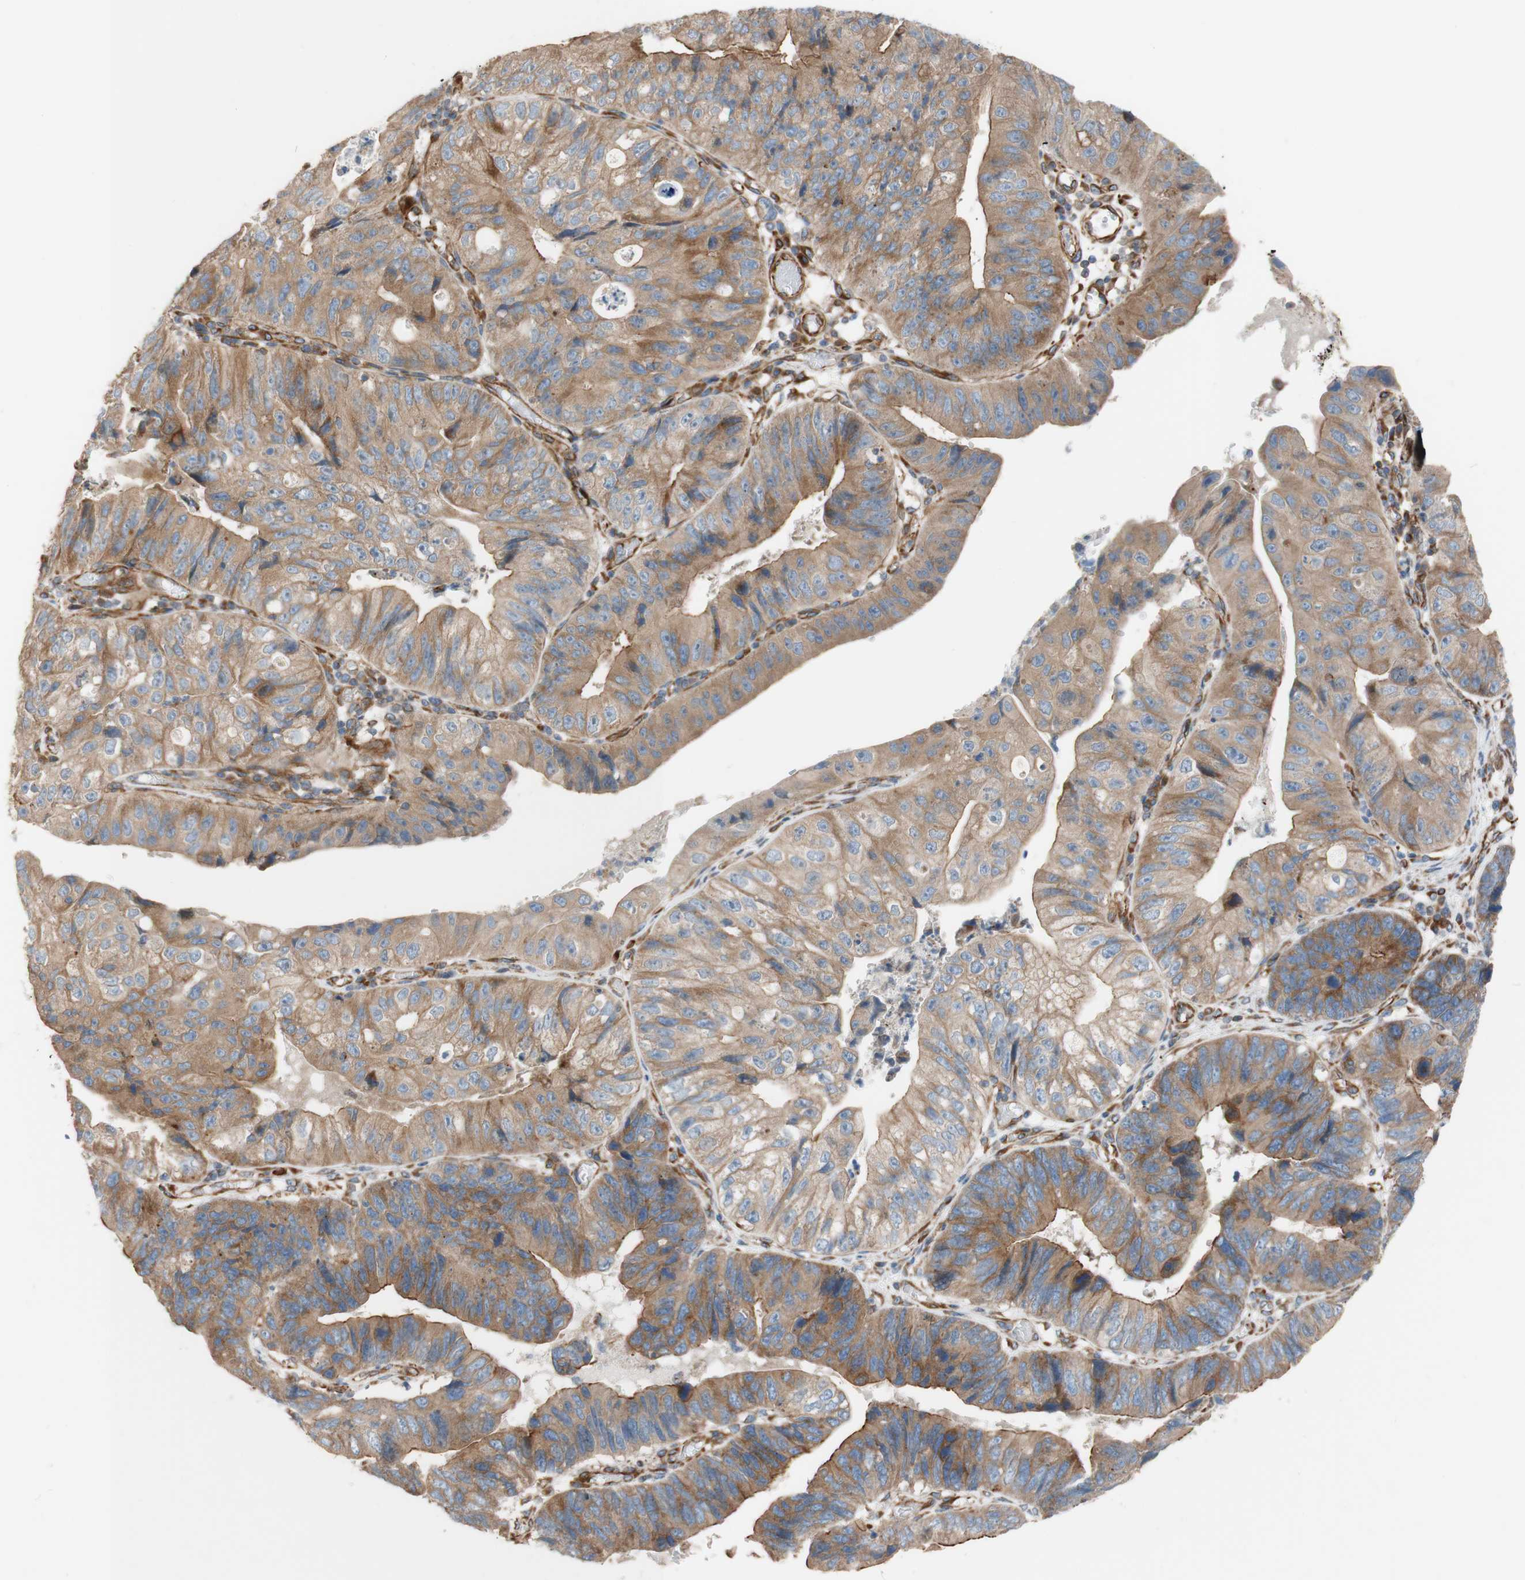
{"staining": {"intensity": "moderate", "quantity": ">75%", "location": "cytoplasmic/membranous"}, "tissue": "stomach cancer", "cell_type": "Tumor cells", "image_type": "cancer", "snomed": [{"axis": "morphology", "description": "Adenocarcinoma, NOS"}, {"axis": "topography", "description": "Stomach"}], "caption": "Stomach adenocarcinoma tissue displays moderate cytoplasmic/membranous staining in approximately >75% of tumor cells, visualized by immunohistochemistry.", "gene": "C1orf43", "patient": {"sex": "male", "age": 59}}